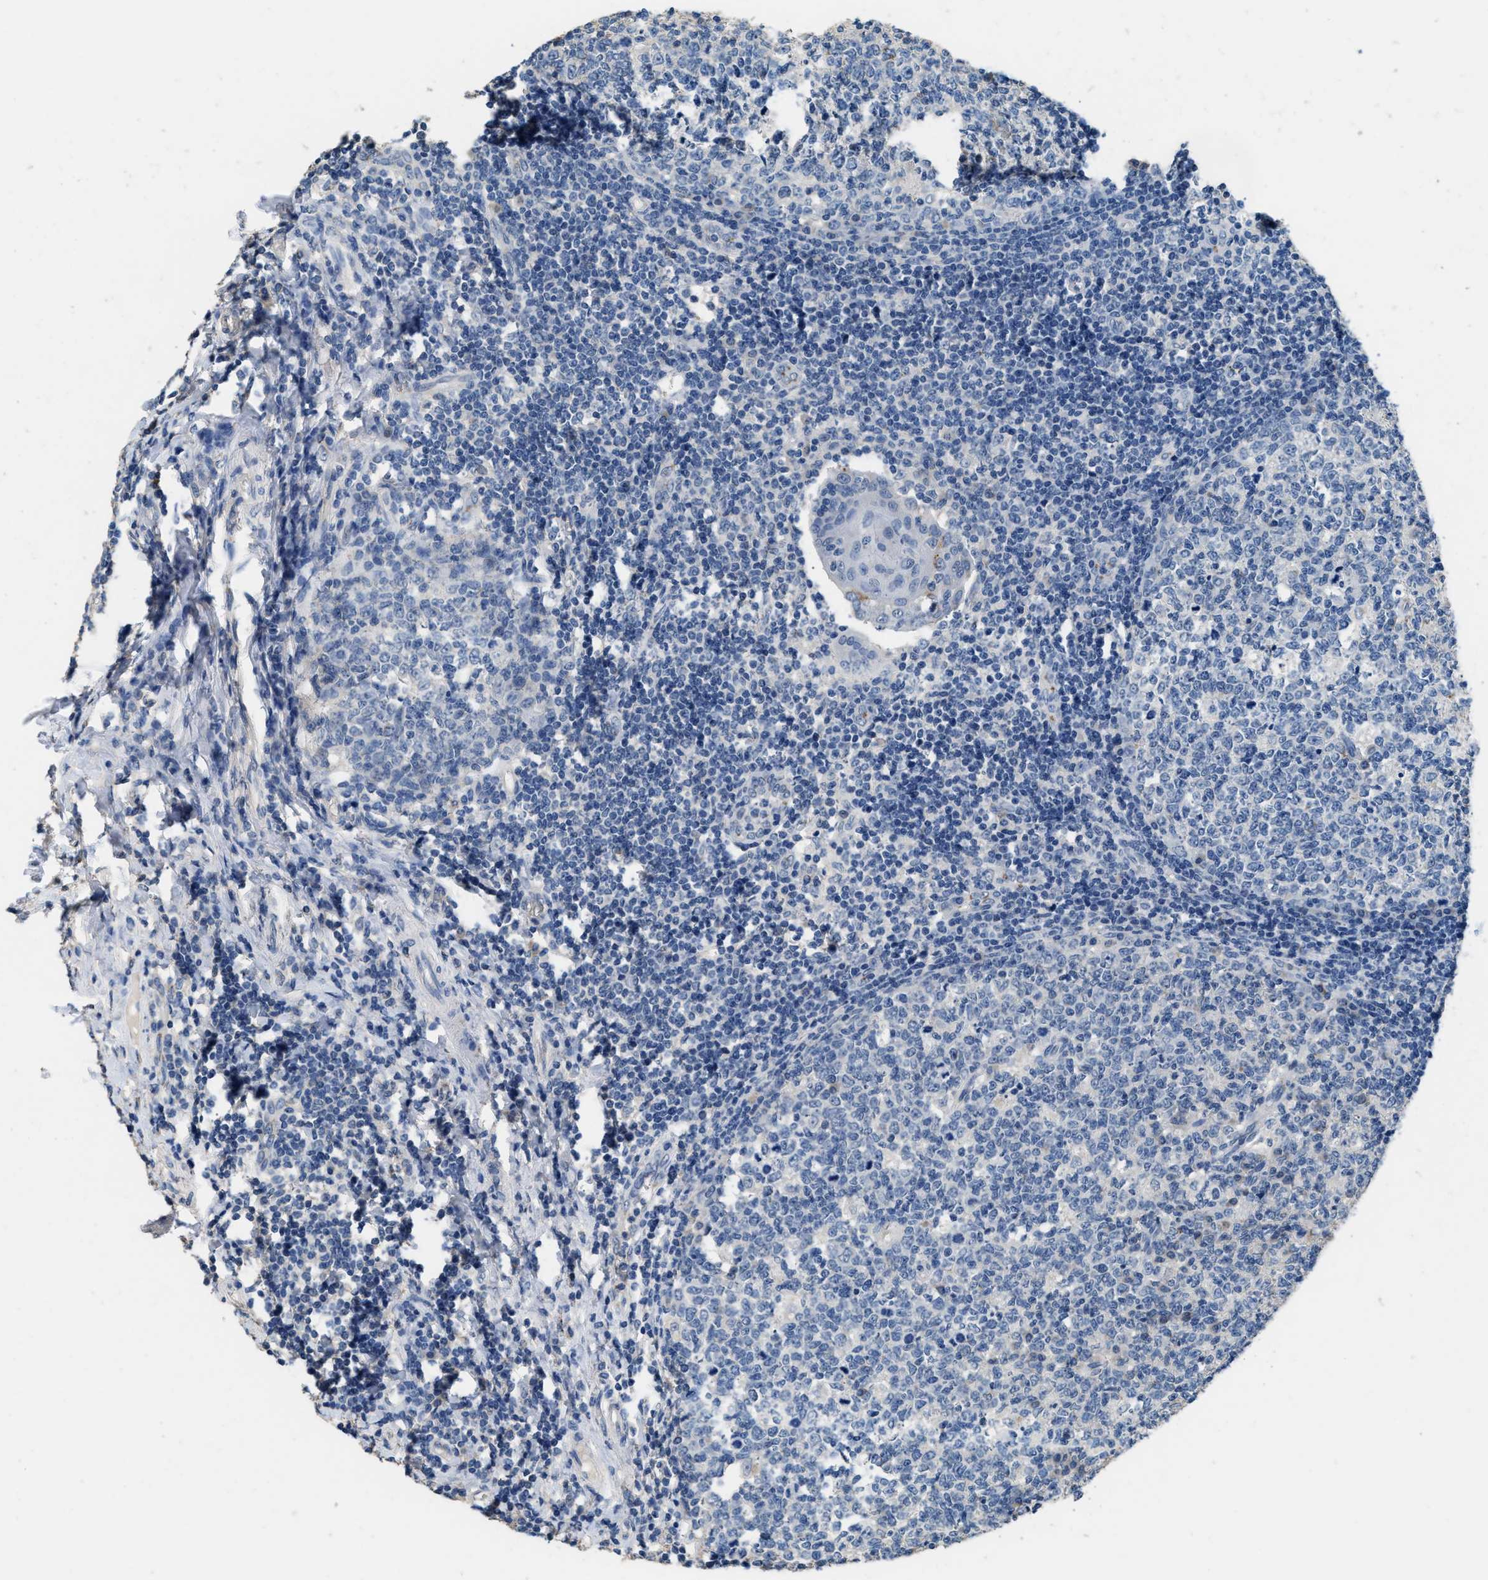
{"staining": {"intensity": "negative", "quantity": "none", "location": "none"}, "tissue": "tonsil", "cell_type": "Germinal center cells", "image_type": "normal", "snomed": [{"axis": "morphology", "description": "Normal tissue, NOS"}, {"axis": "topography", "description": "Tonsil"}], "caption": "A high-resolution micrograph shows IHC staining of normal tonsil, which exhibits no significant positivity in germinal center cells.", "gene": "GOLM1", "patient": {"sex": "female", "age": 19}}